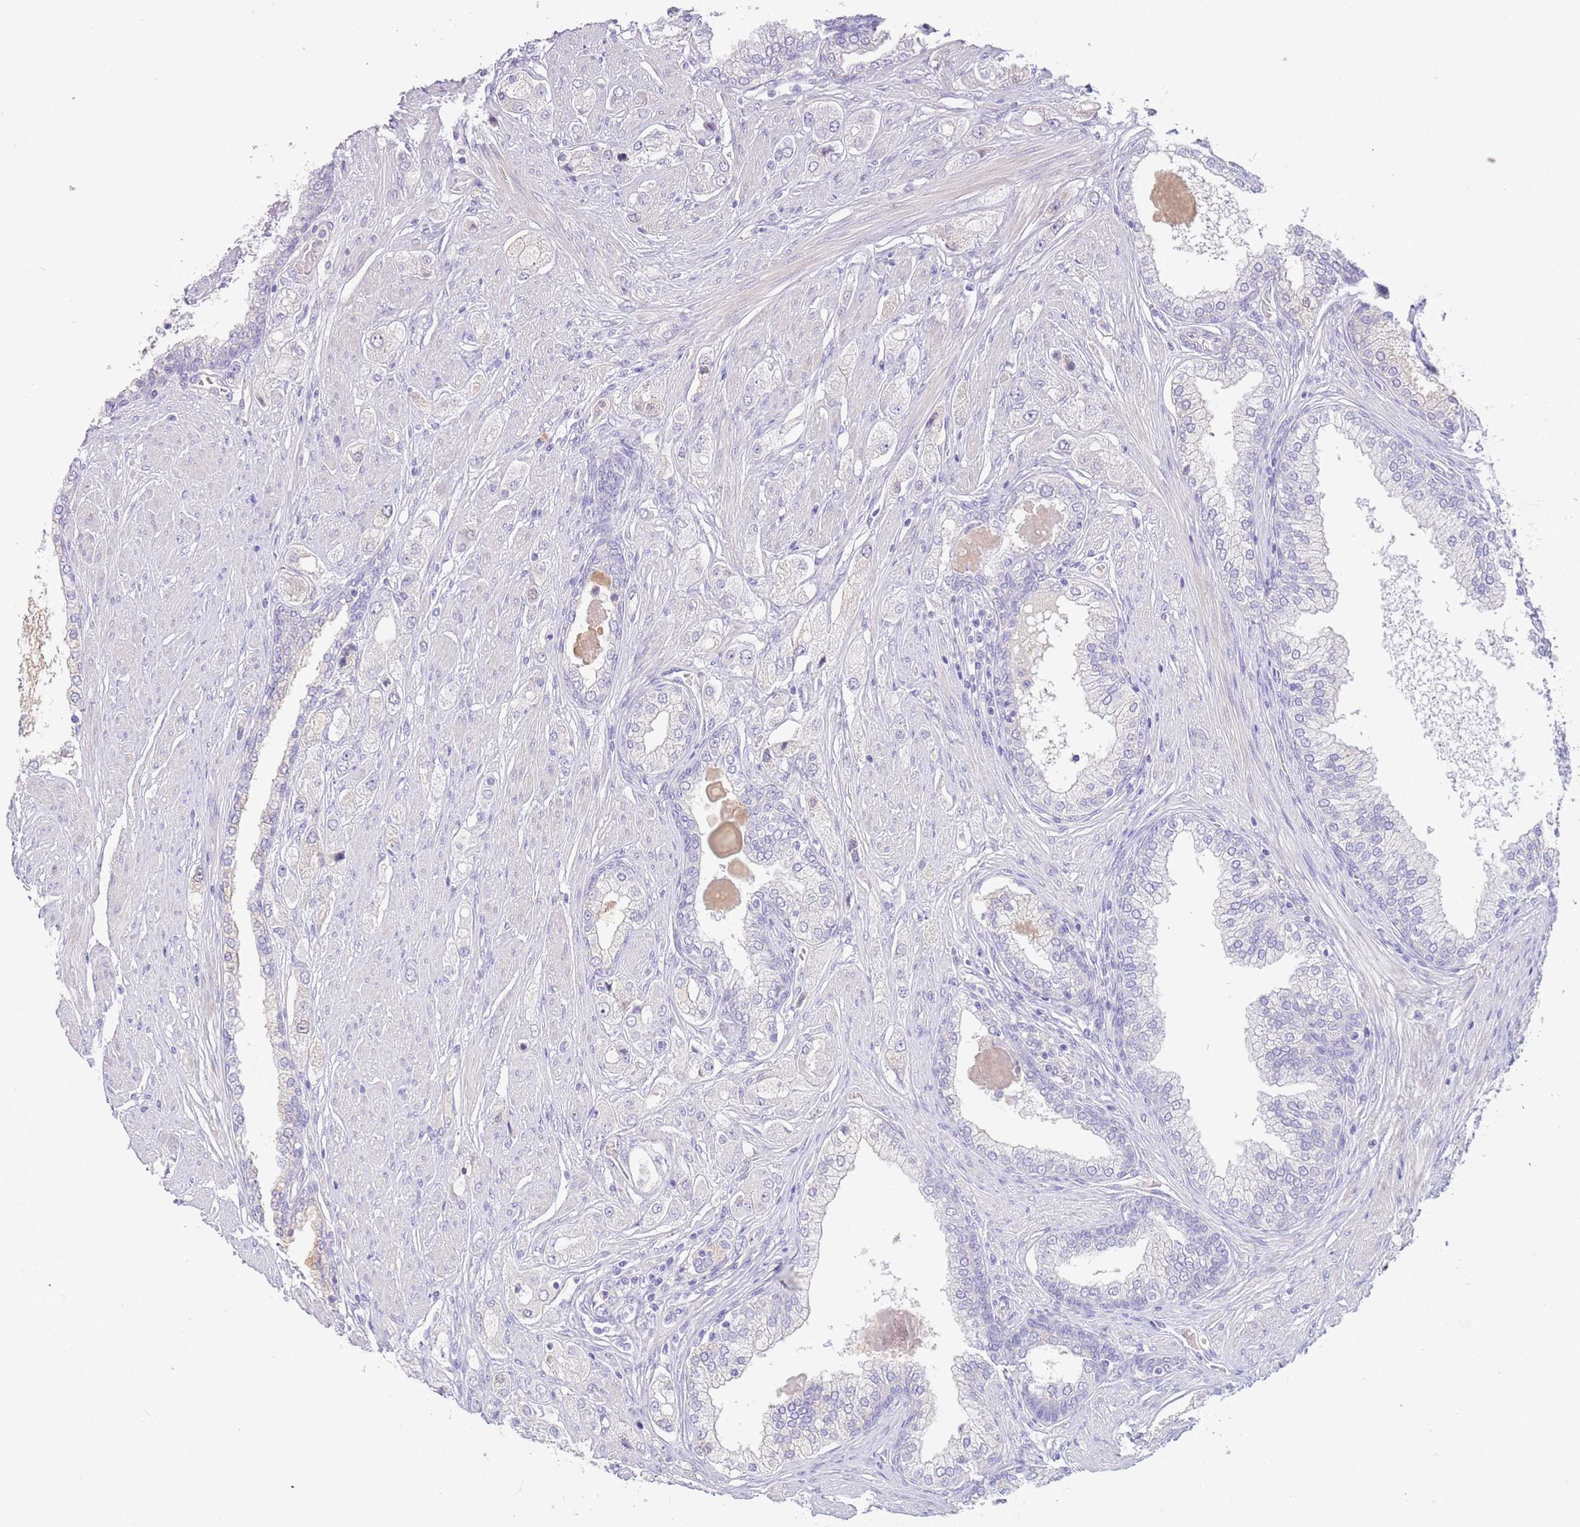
{"staining": {"intensity": "negative", "quantity": "none", "location": "none"}, "tissue": "prostate cancer", "cell_type": "Tumor cells", "image_type": "cancer", "snomed": [{"axis": "morphology", "description": "Adenocarcinoma, High grade"}, {"axis": "topography", "description": "Prostate"}], "caption": "Immunohistochemical staining of adenocarcinoma (high-grade) (prostate) reveals no significant positivity in tumor cells.", "gene": "IGFL4", "patient": {"sex": "male", "age": 68}}